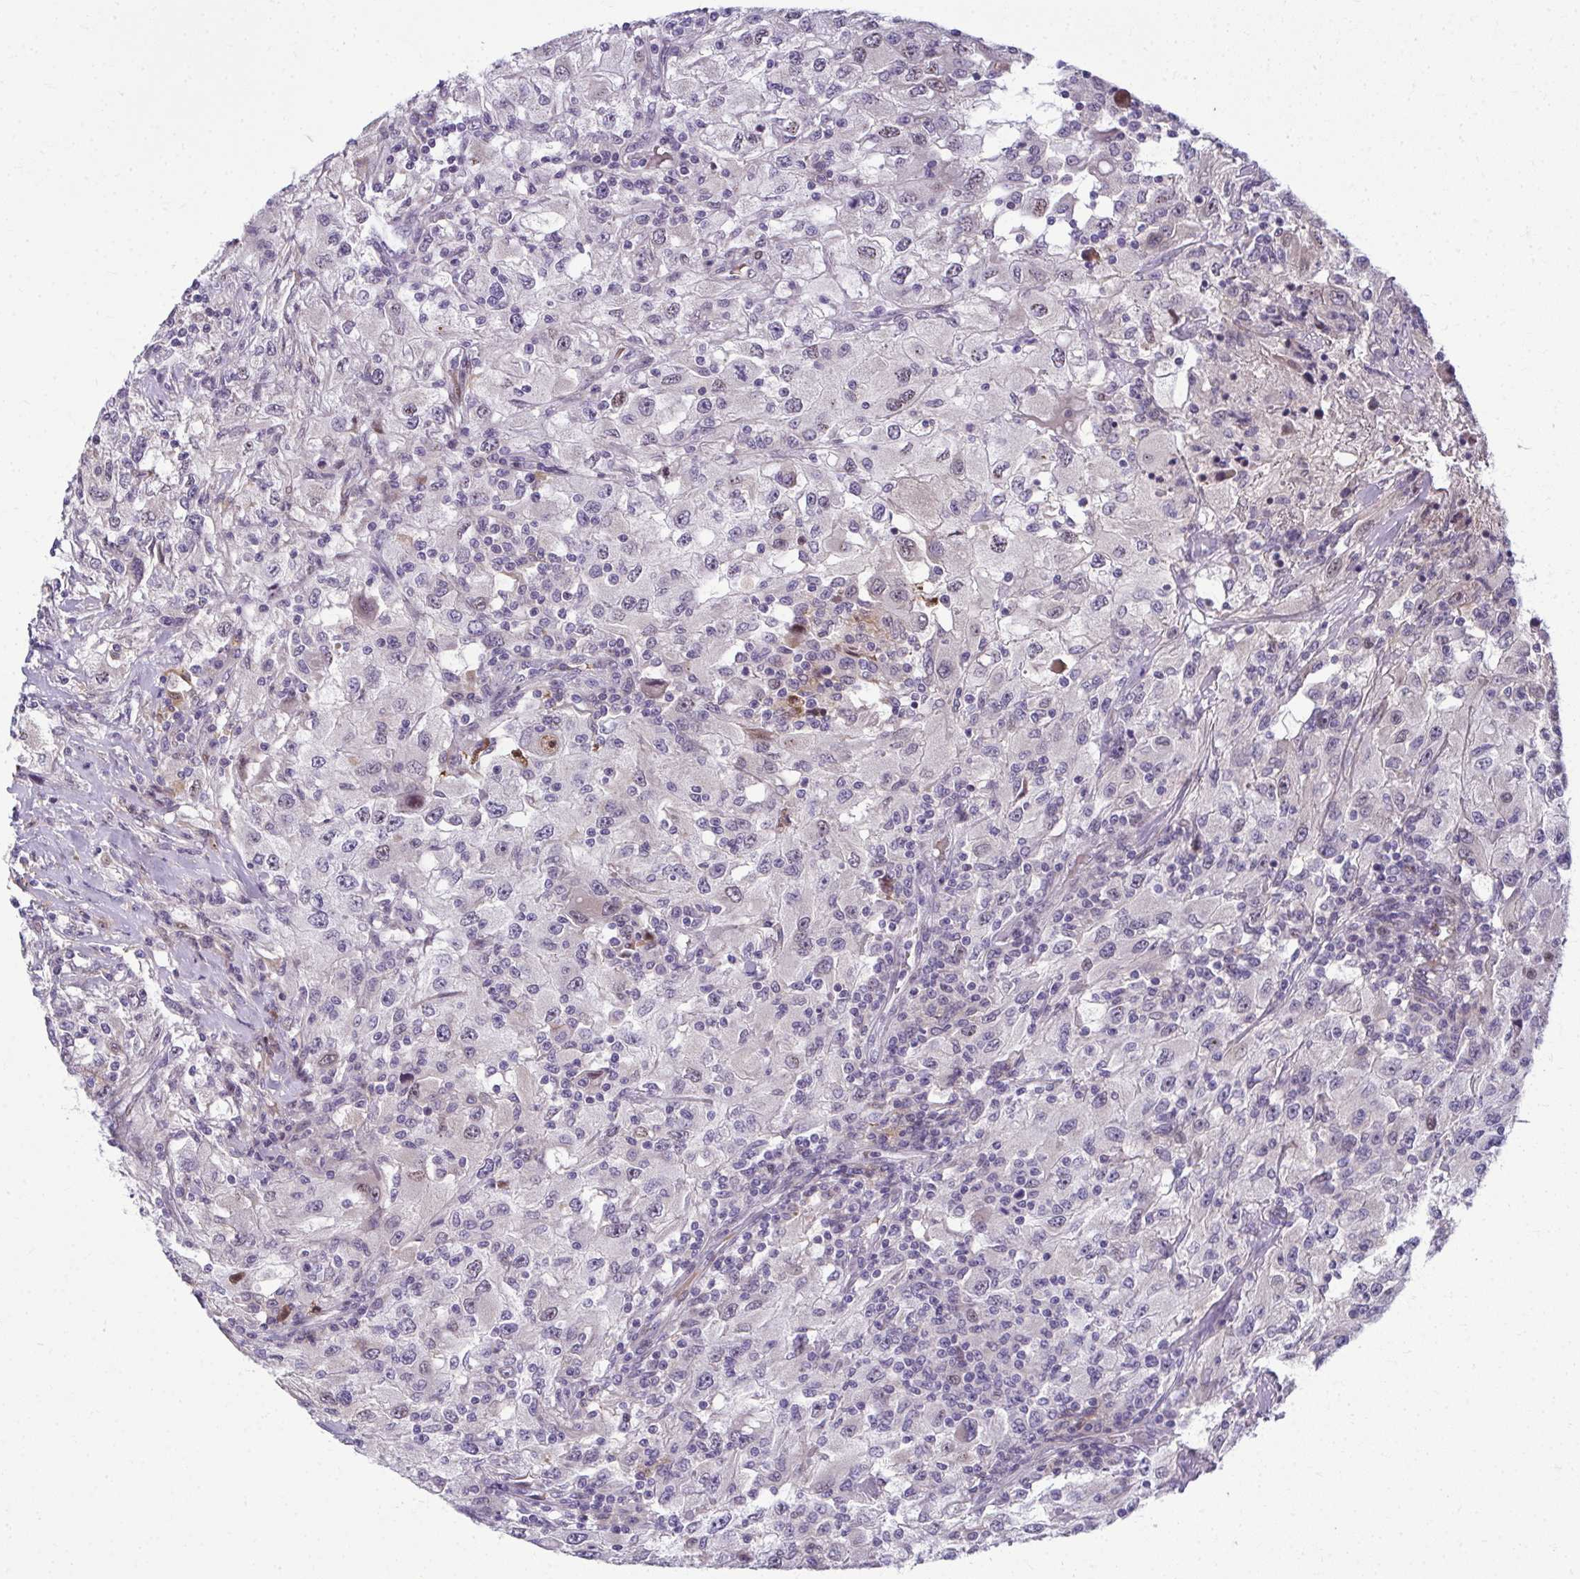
{"staining": {"intensity": "negative", "quantity": "none", "location": "none"}, "tissue": "renal cancer", "cell_type": "Tumor cells", "image_type": "cancer", "snomed": [{"axis": "morphology", "description": "Adenocarcinoma, NOS"}, {"axis": "topography", "description": "Kidney"}], "caption": "Tumor cells show no significant protein positivity in renal adenocarcinoma.", "gene": "ODF1", "patient": {"sex": "female", "age": 67}}